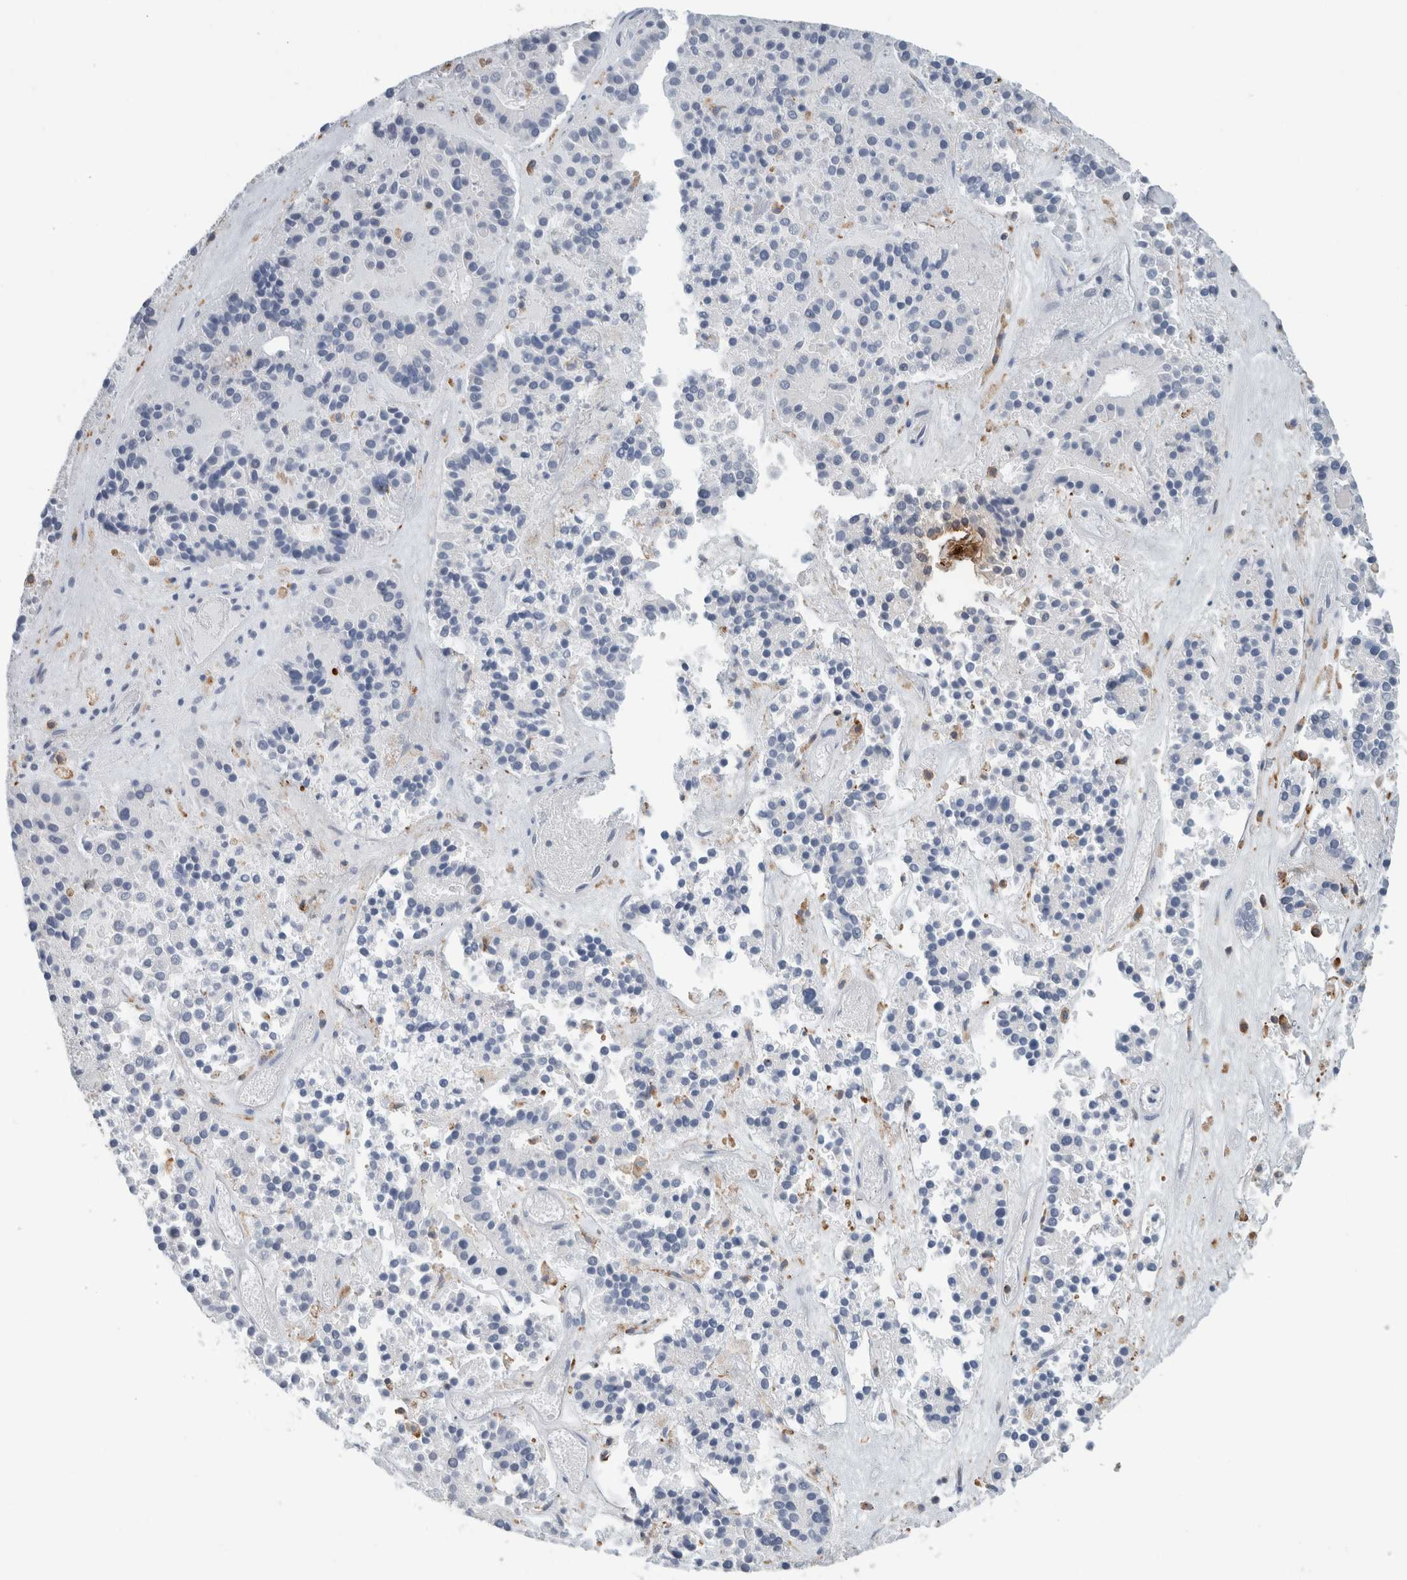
{"staining": {"intensity": "negative", "quantity": "none", "location": "none"}, "tissue": "pancreatic cancer", "cell_type": "Tumor cells", "image_type": "cancer", "snomed": [{"axis": "morphology", "description": "Adenocarcinoma, NOS"}, {"axis": "topography", "description": "Pancreas"}], "caption": "Immunohistochemical staining of pancreatic cancer (adenocarcinoma) shows no significant positivity in tumor cells. Brightfield microscopy of immunohistochemistry (IHC) stained with DAB (brown) and hematoxylin (blue), captured at high magnification.", "gene": "LY86", "patient": {"sex": "male", "age": 50}}